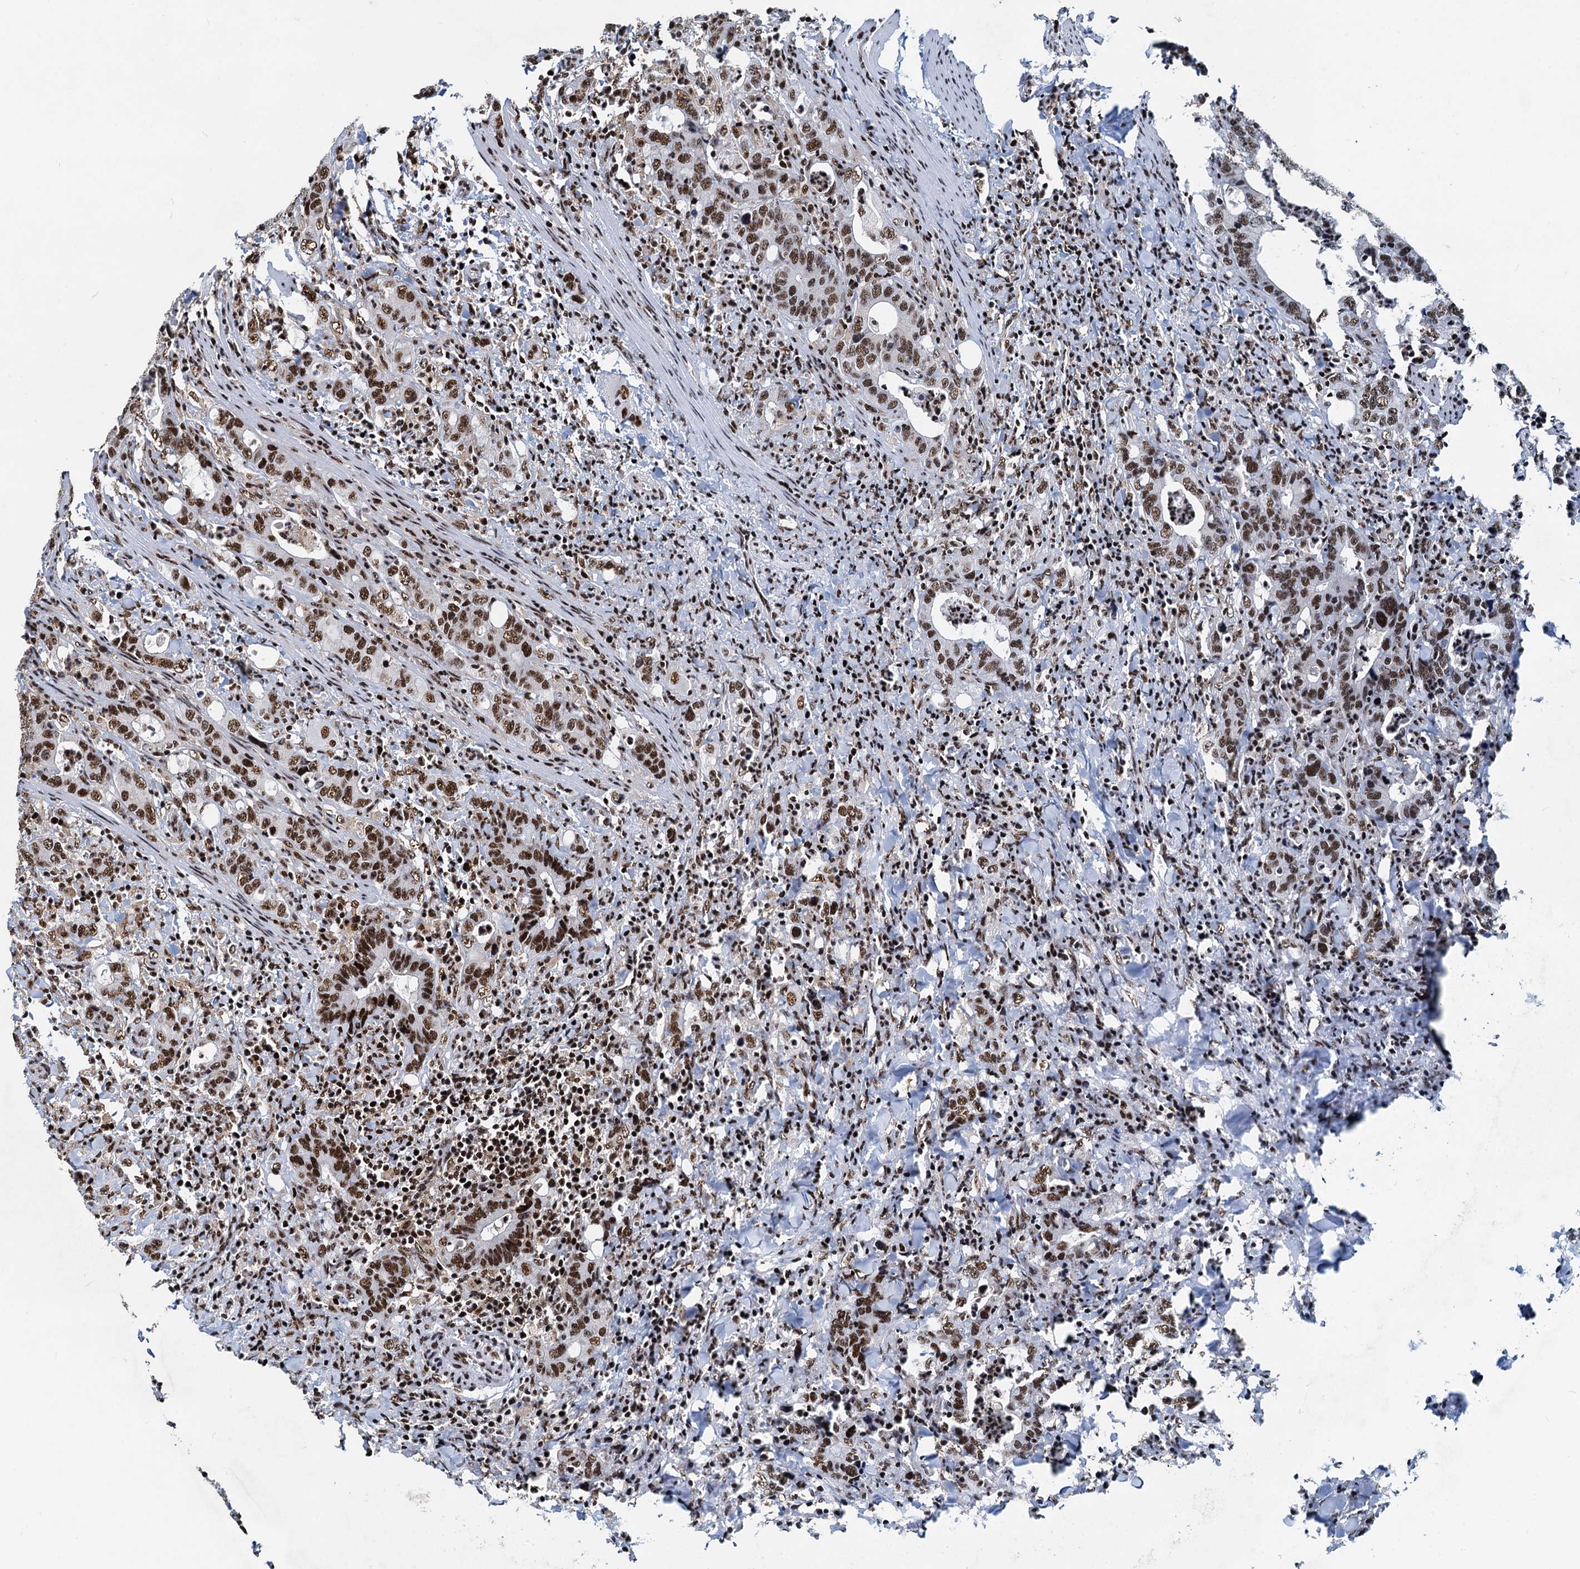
{"staining": {"intensity": "moderate", "quantity": ">75%", "location": "nuclear"}, "tissue": "colorectal cancer", "cell_type": "Tumor cells", "image_type": "cancer", "snomed": [{"axis": "morphology", "description": "Adenocarcinoma, NOS"}, {"axis": "topography", "description": "Colon"}], "caption": "Colorectal cancer tissue reveals moderate nuclear staining in about >75% of tumor cells", "gene": "RBM26", "patient": {"sex": "female", "age": 75}}